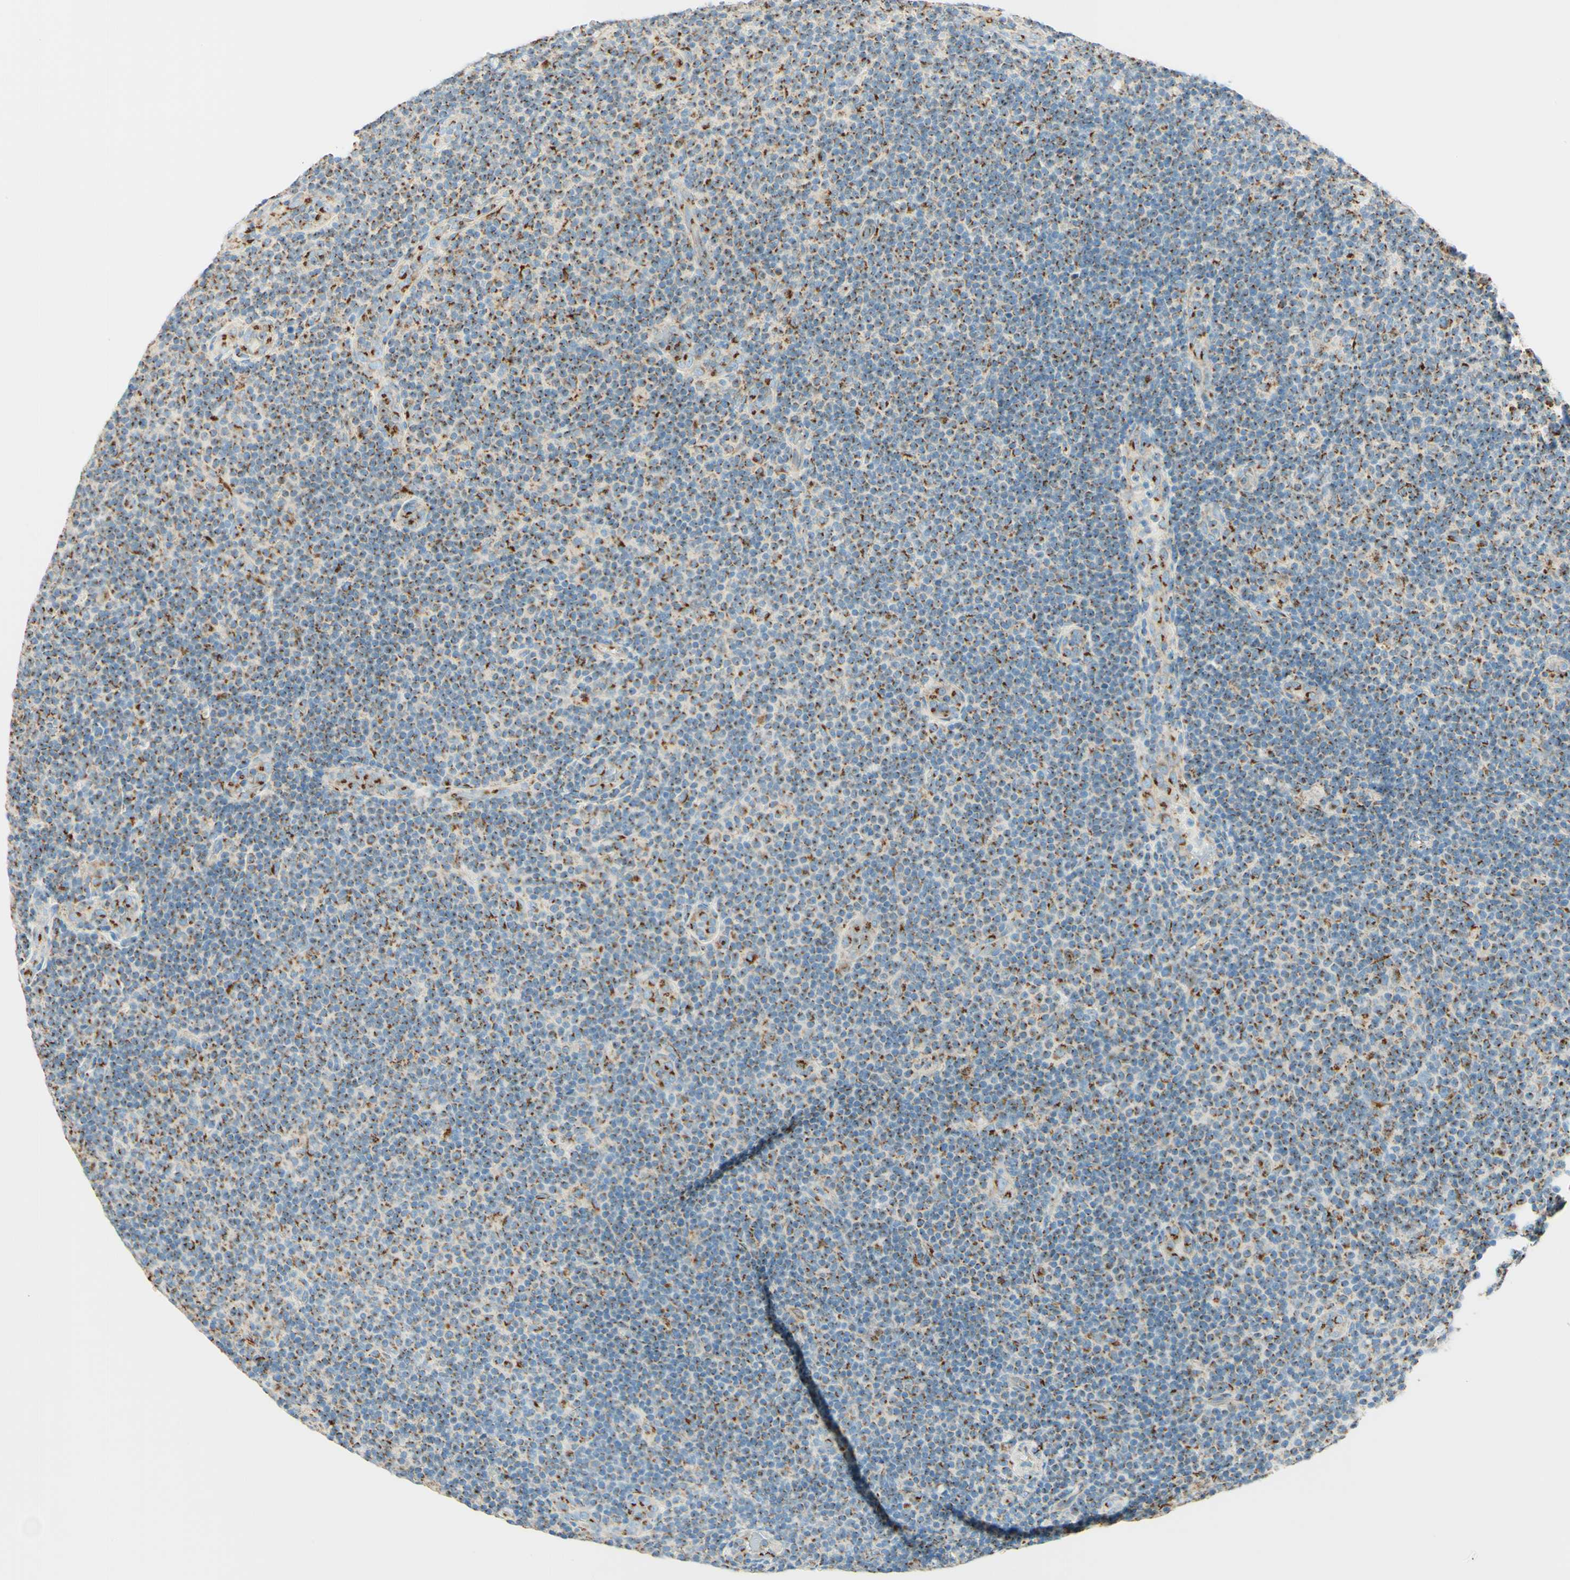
{"staining": {"intensity": "moderate", "quantity": "25%-75%", "location": "cytoplasmic/membranous"}, "tissue": "lymphoma", "cell_type": "Tumor cells", "image_type": "cancer", "snomed": [{"axis": "morphology", "description": "Malignant lymphoma, non-Hodgkin's type, Low grade"}, {"axis": "topography", "description": "Lymph node"}], "caption": "A medium amount of moderate cytoplasmic/membranous positivity is seen in approximately 25%-75% of tumor cells in low-grade malignant lymphoma, non-Hodgkin's type tissue.", "gene": "GOLGB1", "patient": {"sex": "male", "age": 83}}